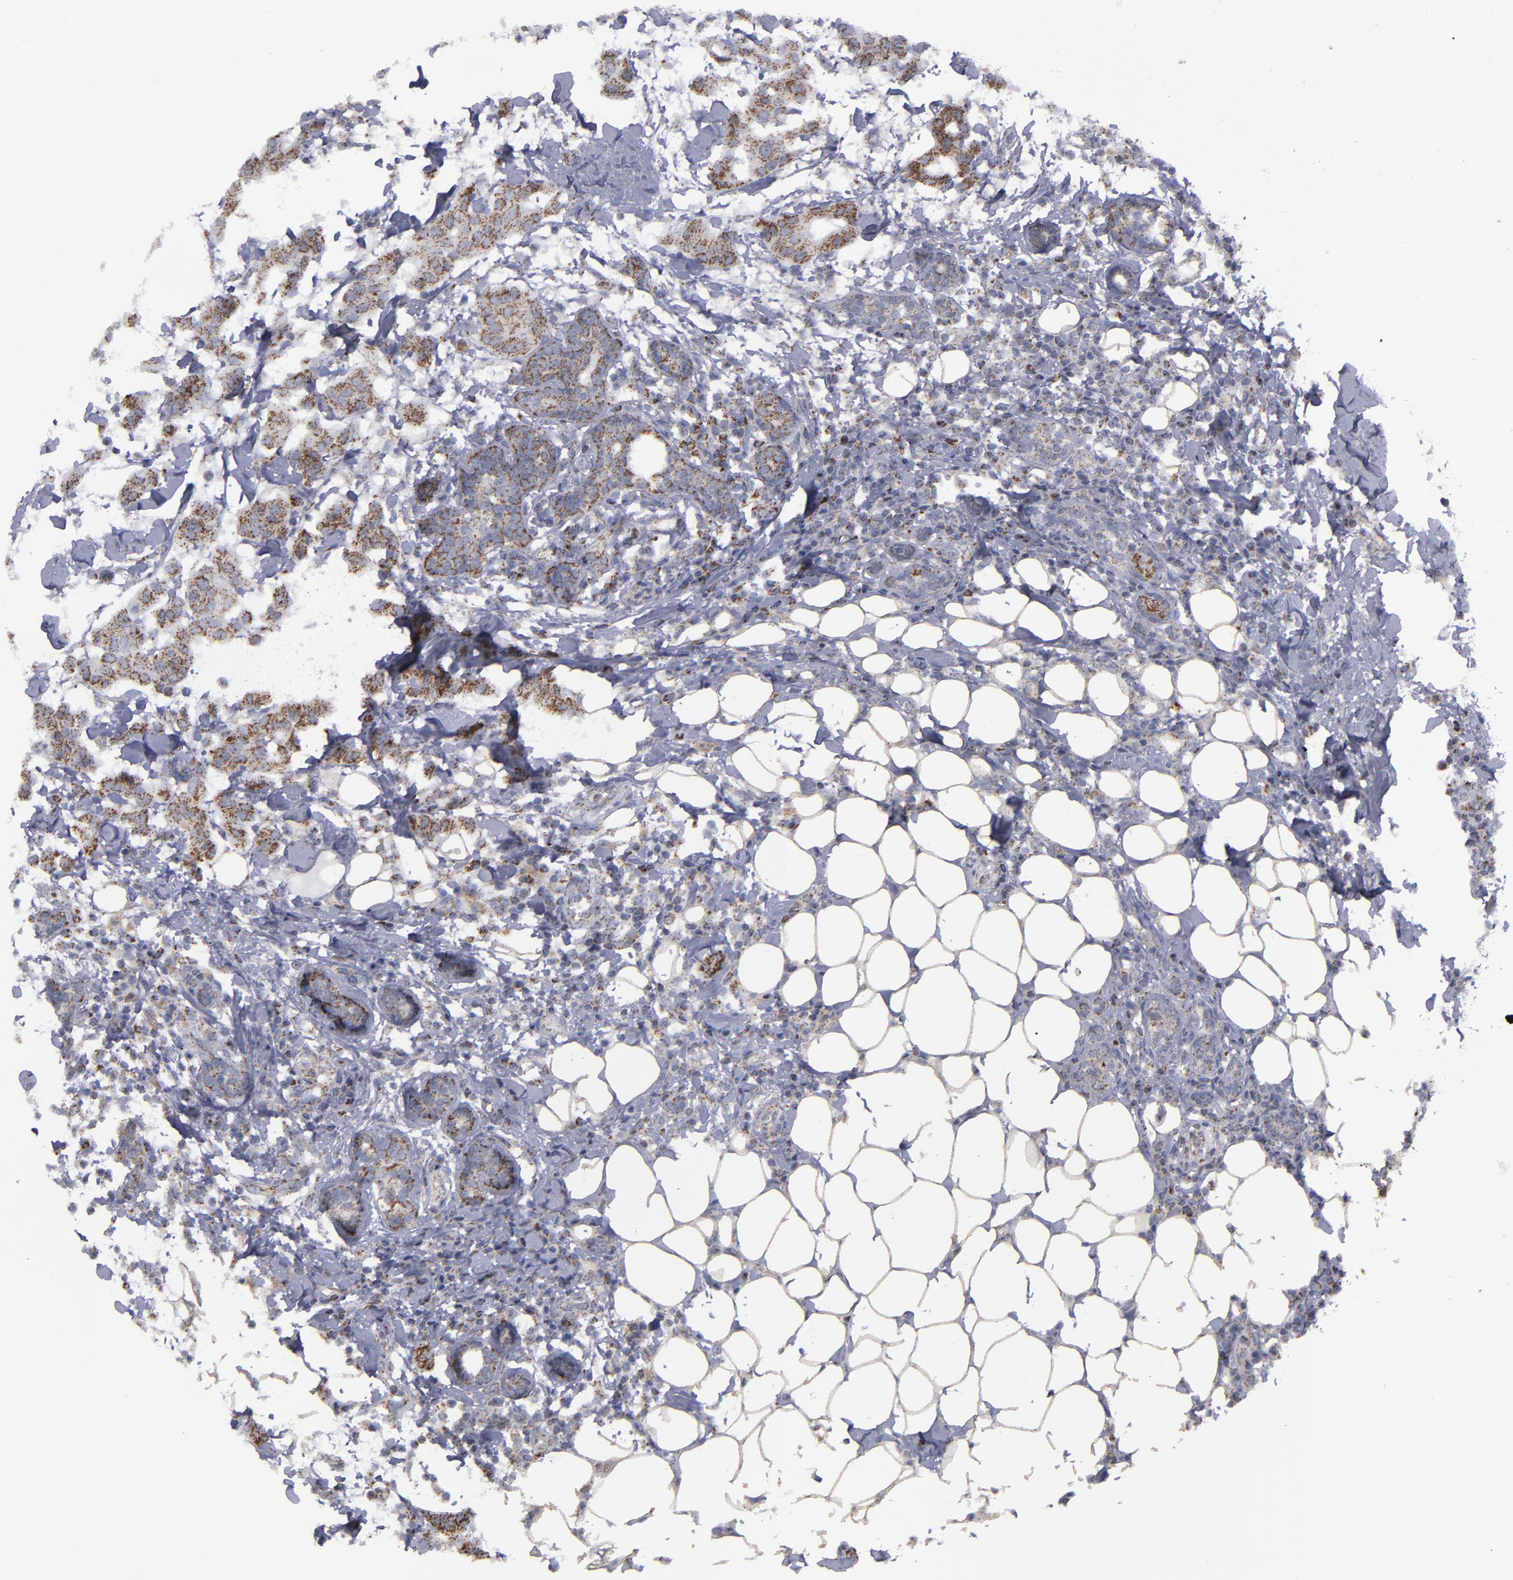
{"staining": {"intensity": "strong", "quantity": ">75%", "location": "cytoplasmic/membranous"}, "tissue": "breast cancer", "cell_type": "Tumor cells", "image_type": "cancer", "snomed": [{"axis": "morphology", "description": "Duct carcinoma"}, {"axis": "topography", "description": "Breast"}], "caption": "Breast cancer (infiltrating ductal carcinoma) stained with a brown dye reveals strong cytoplasmic/membranous positive staining in about >75% of tumor cells.", "gene": "MYOM2", "patient": {"sex": "female", "age": 40}}